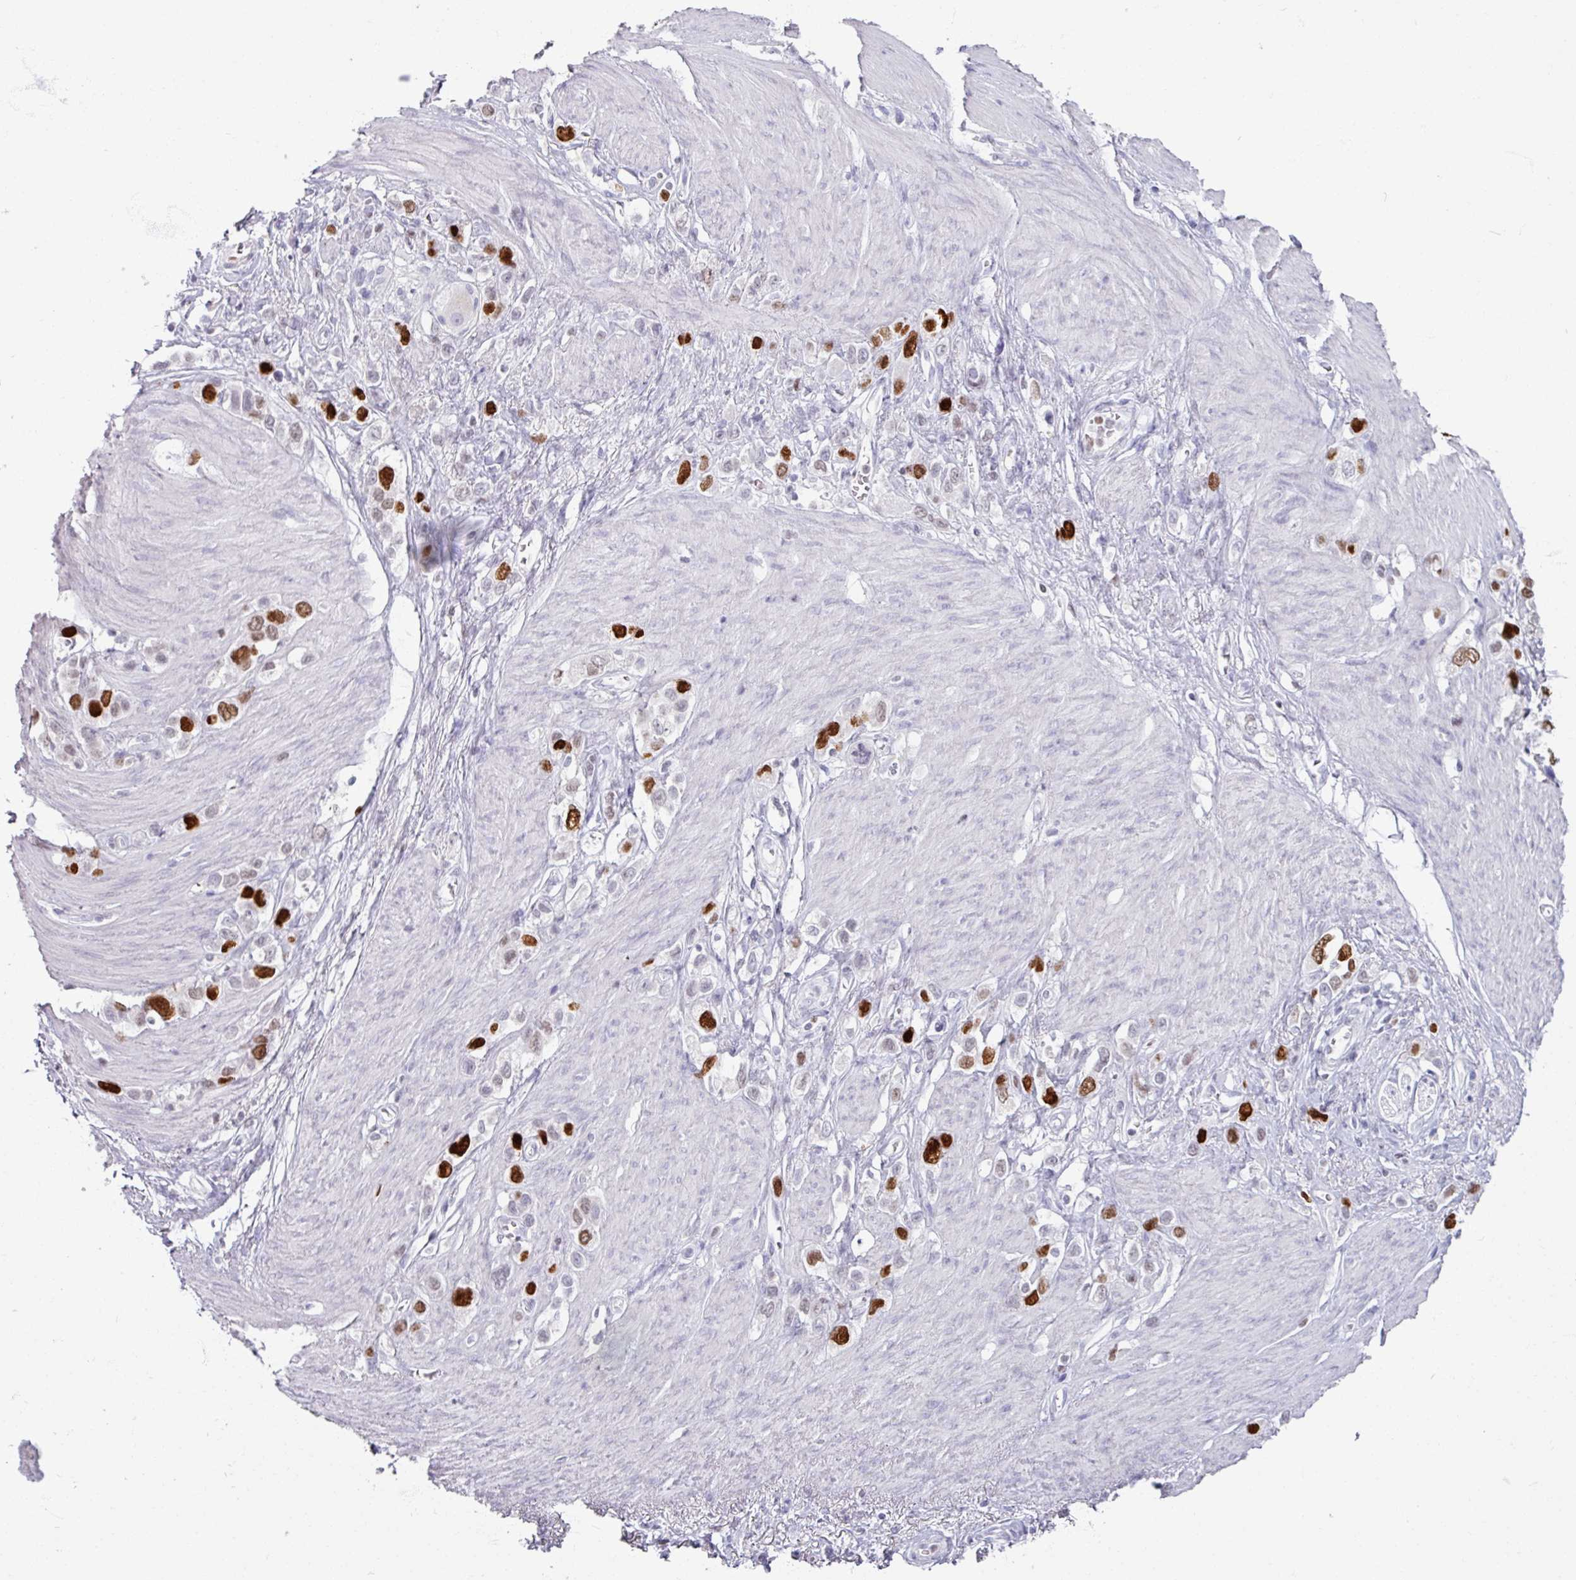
{"staining": {"intensity": "strong", "quantity": "25%-75%", "location": "nuclear"}, "tissue": "stomach cancer", "cell_type": "Tumor cells", "image_type": "cancer", "snomed": [{"axis": "morphology", "description": "Adenocarcinoma, NOS"}, {"axis": "topography", "description": "Stomach"}], "caption": "High-power microscopy captured an immunohistochemistry image of stomach adenocarcinoma, revealing strong nuclear staining in approximately 25%-75% of tumor cells.", "gene": "ATAD2", "patient": {"sex": "female", "age": 65}}